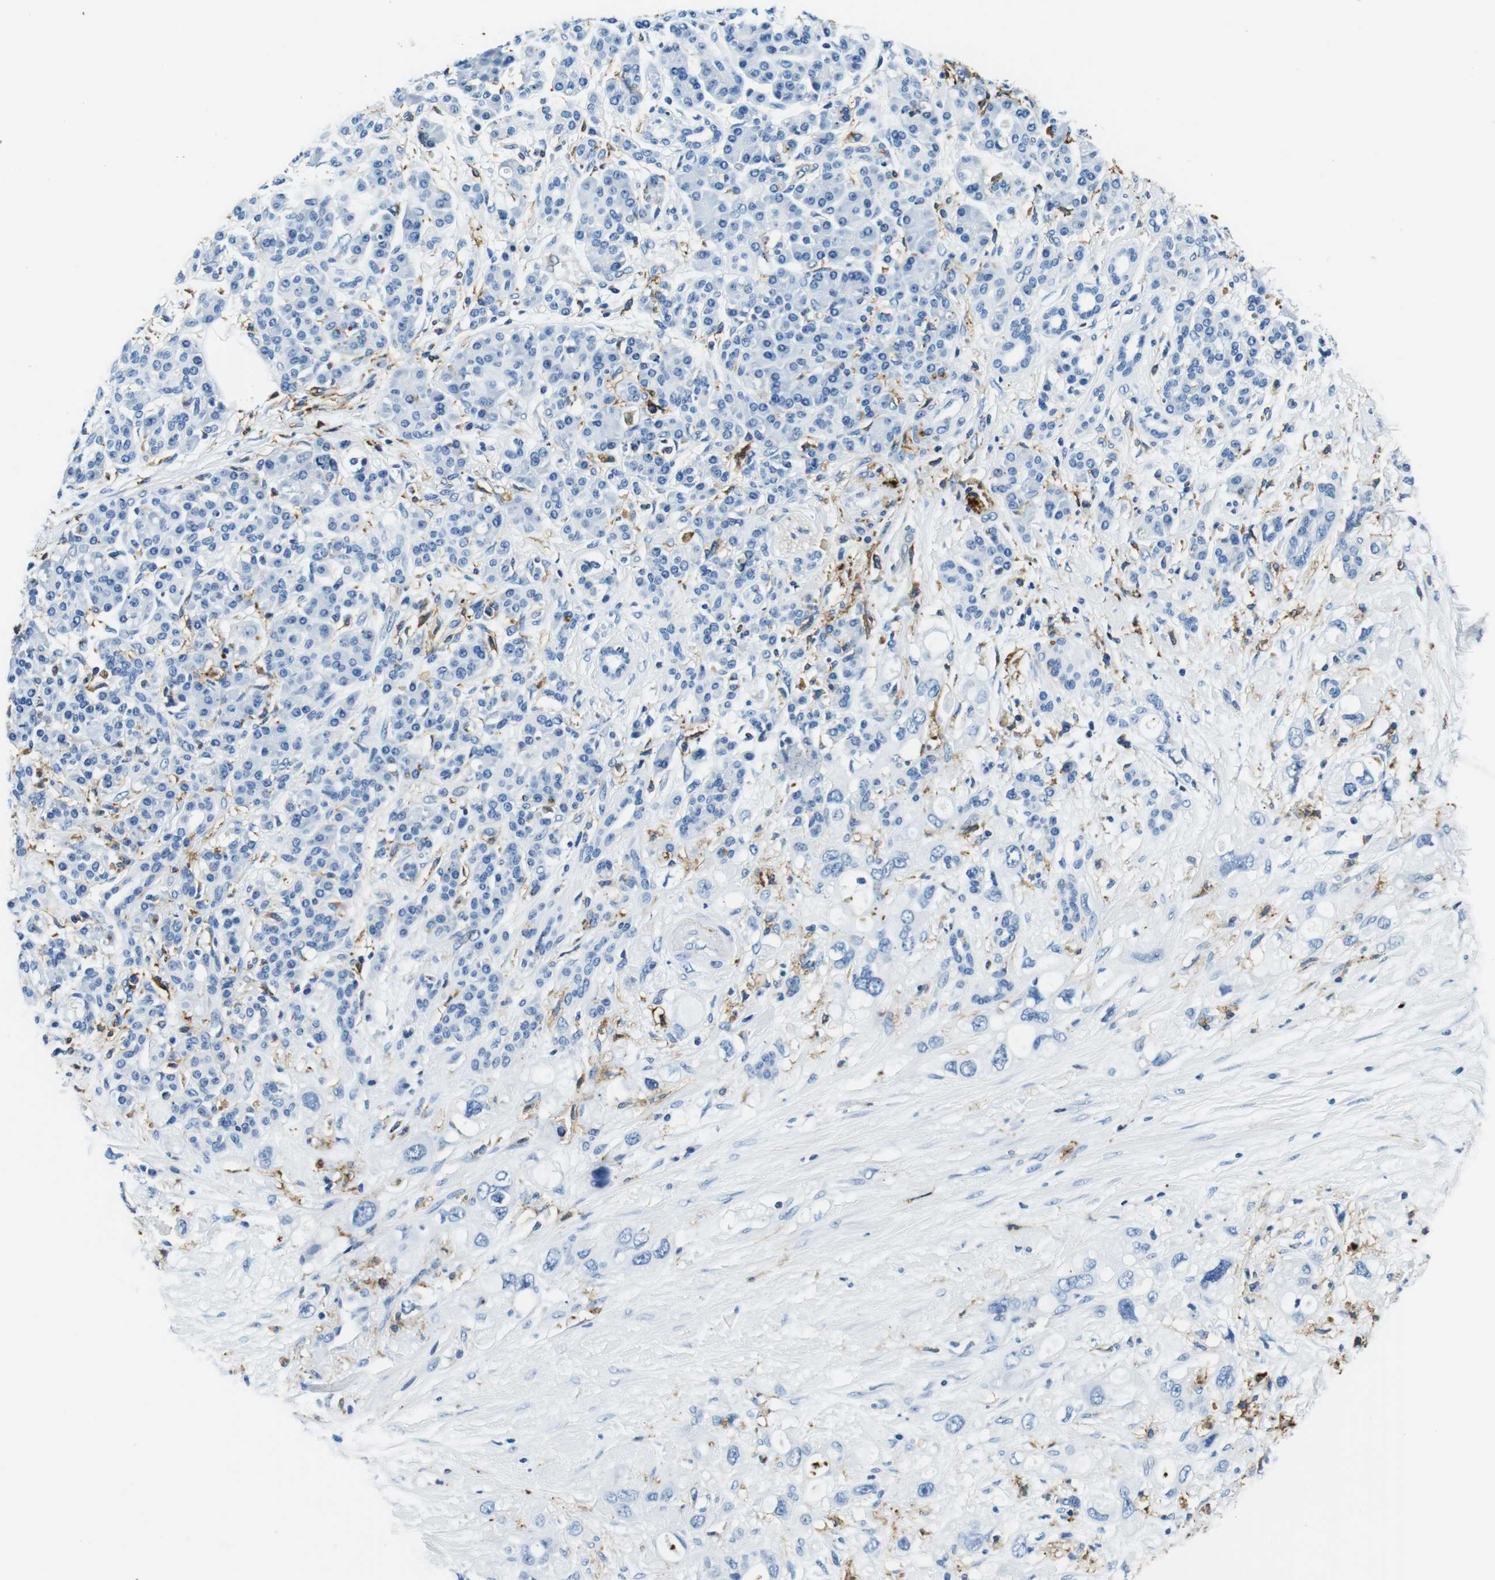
{"staining": {"intensity": "negative", "quantity": "none", "location": "none"}, "tissue": "pancreatic cancer", "cell_type": "Tumor cells", "image_type": "cancer", "snomed": [{"axis": "morphology", "description": "Adenocarcinoma, NOS"}, {"axis": "topography", "description": "Pancreas"}], "caption": "The image demonstrates no significant expression in tumor cells of adenocarcinoma (pancreatic).", "gene": "HLA-DRB1", "patient": {"sex": "female", "age": 56}}